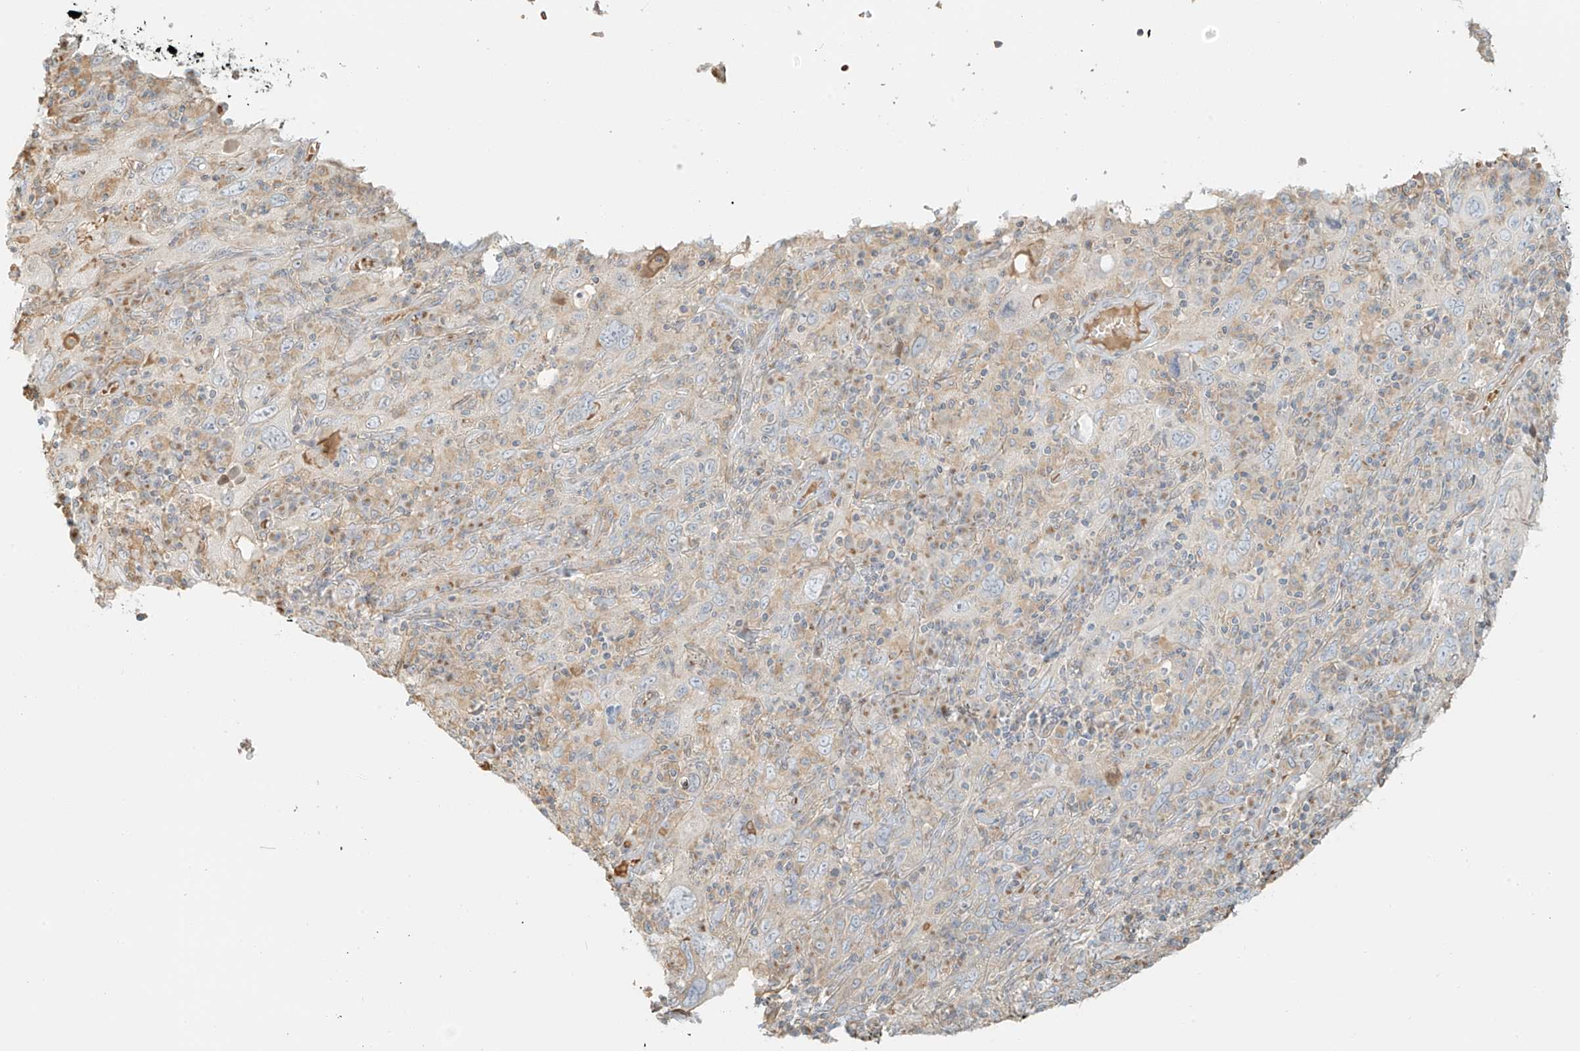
{"staining": {"intensity": "negative", "quantity": "none", "location": "none"}, "tissue": "cervical cancer", "cell_type": "Tumor cells", "image_type": "cancer", "snomed": [{"axis": "morphology", "description": "Squamous cell carcinoma, NOS"}, {"axis": "topography", "description": "Cervix"}], "caption": "The micrograph reveals no staining of tumor cells in cervical cancer.", "gene": "UPK1B", "patient": {"sex": "female", "age": 46}}